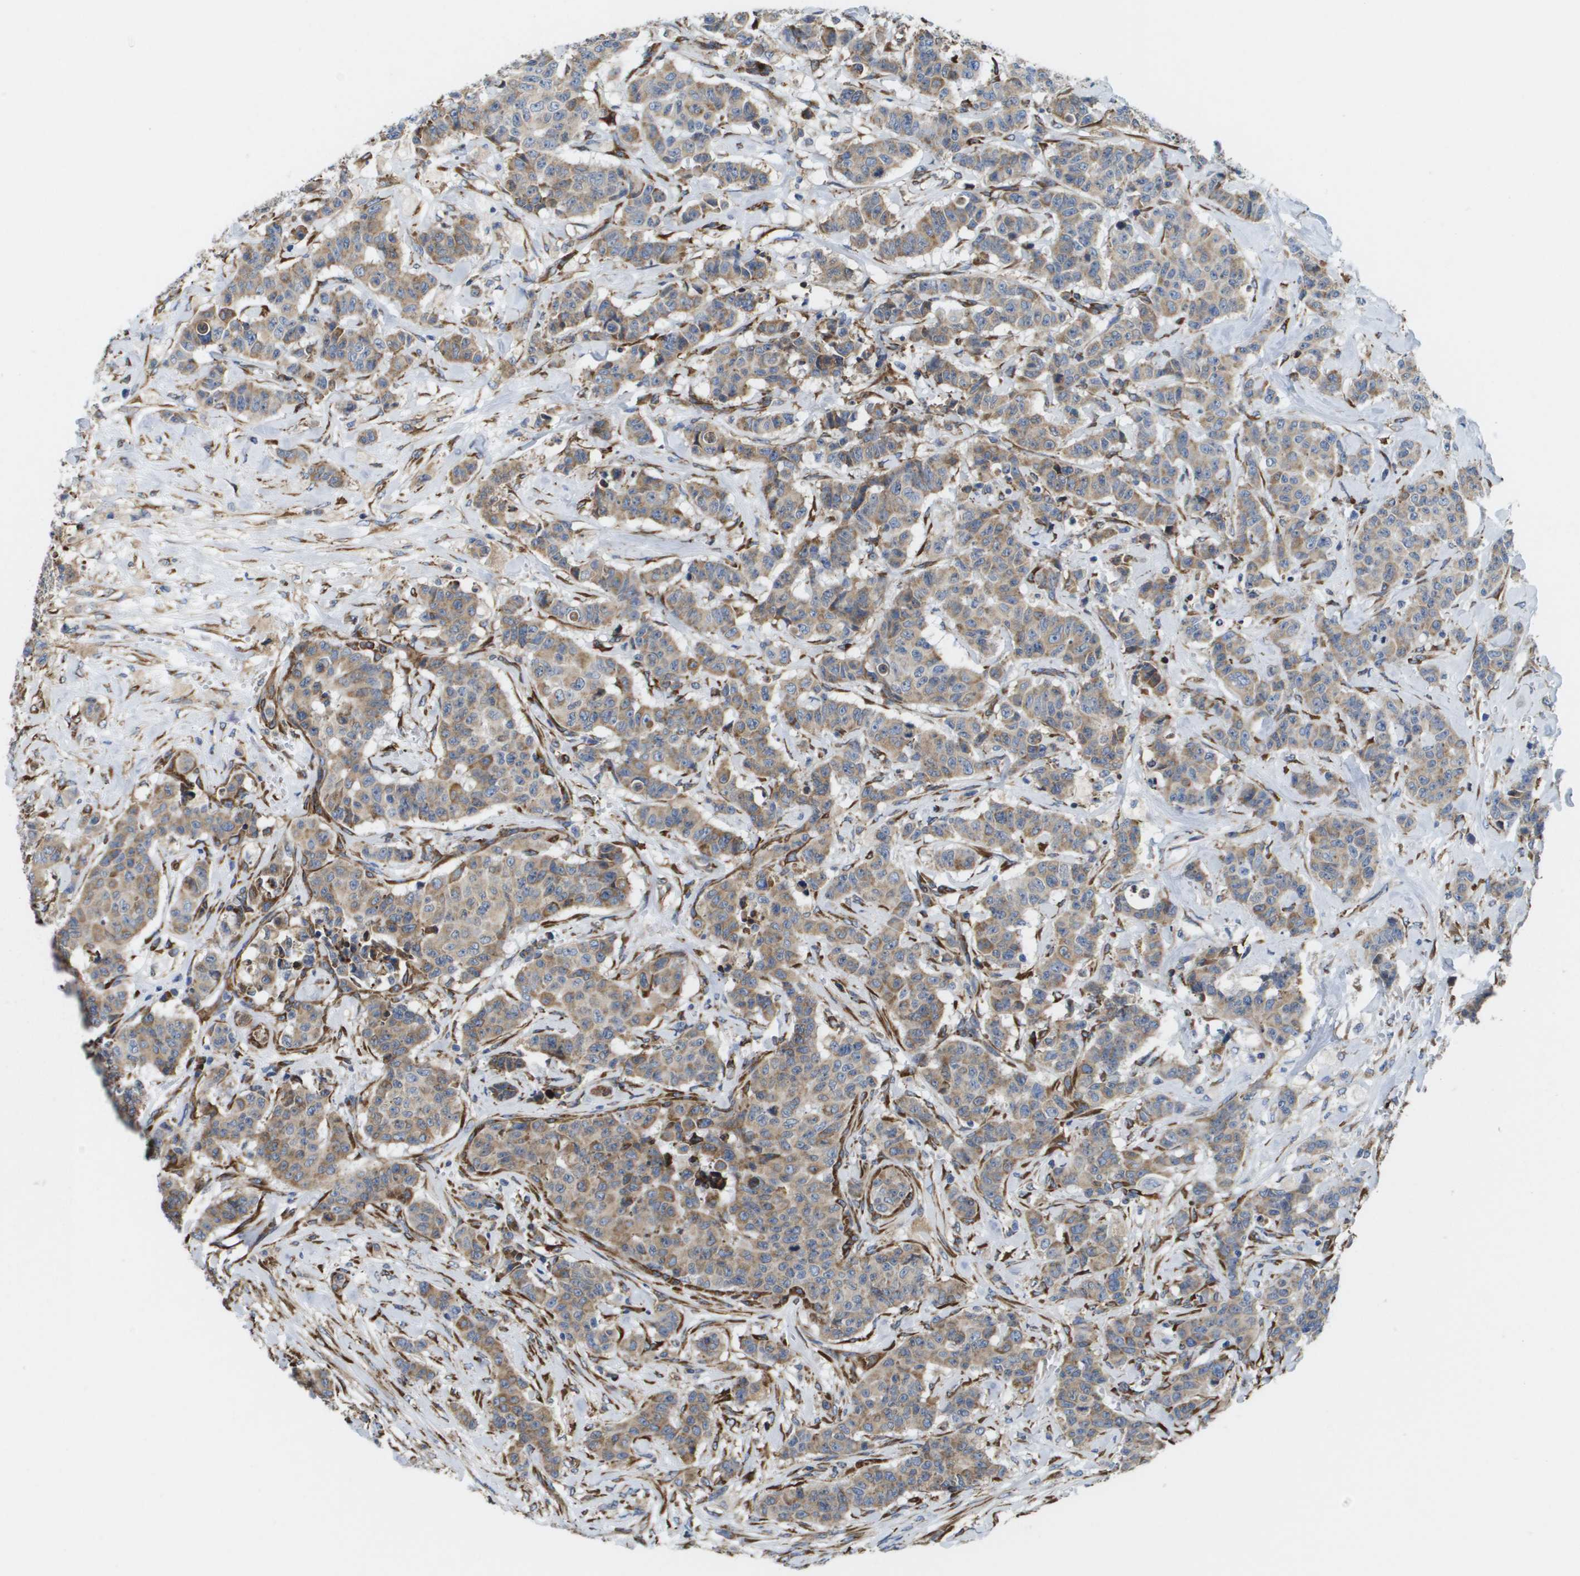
{"staining": {"intensity": "moderate", "quantity": ">75%", "location": "cytoplasmic/membranous"}, "tissue": "breast cancer", "cell_type": "Tumor cells", "image_type": "cancer", "snomed": [{"axis": "morphology", "description": "Normal tissue, NOS"}, {"axis": "morphology", "description": "Duct carcinoma"}, {"axis": "topography", "description": "Breast"}], "caption": "Breast cancer (infiltrating ductal carcinoma) stained for a protein (brown) exhibits moderate cytoplasmic/membranous positive expression in approximately >75% of tumor cells.", "gene": "ST3GAL2", "patient": {"sex": "female", "age": 40}}